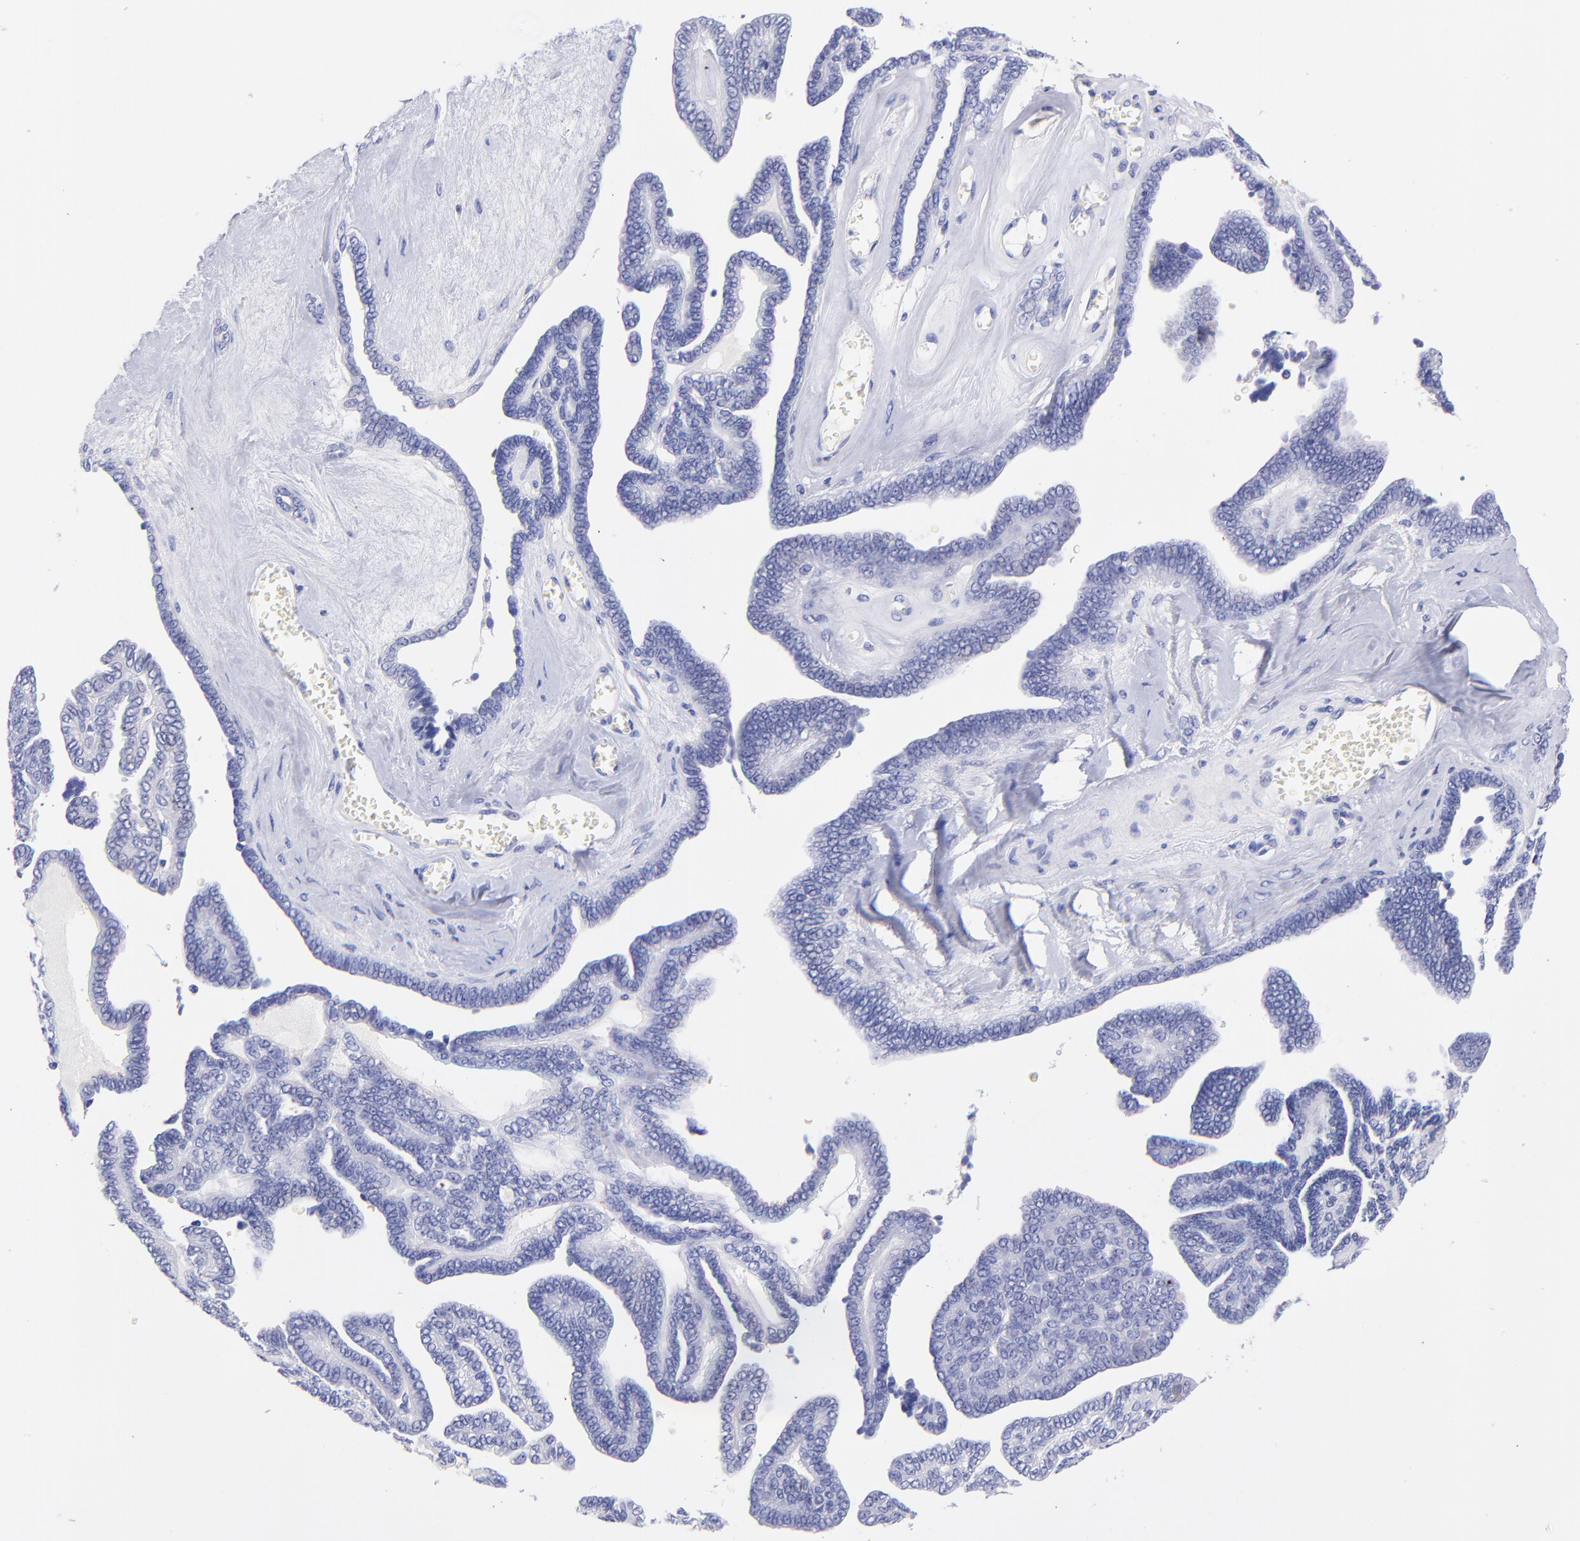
{"staining": {"intensity": "weak", "quantity": "<25%", "location": "nuclear"}, "tissue": "ovarian cancer", "cell_type": "Tumor cells", "image_type": "cancer", "snomed": [{"axis": "morphology", "description": "Cystadenocarcinoma, serous, NOS"}, {"axis": "topography", "description": "Ovary"}], "caption": "Immunohistochemistry histopathology image of neoplastic tissue: human ovarian cancer (serous cystadenocarcinoma) stained with DAB reveals no significant protein staining in tumor cells. (DAB immunohistochemistry (IHC) visualized using brightfield microscopy, high magnification).", "gene": "RAB3B", "patient": {"sex": "female", "age": 71}}